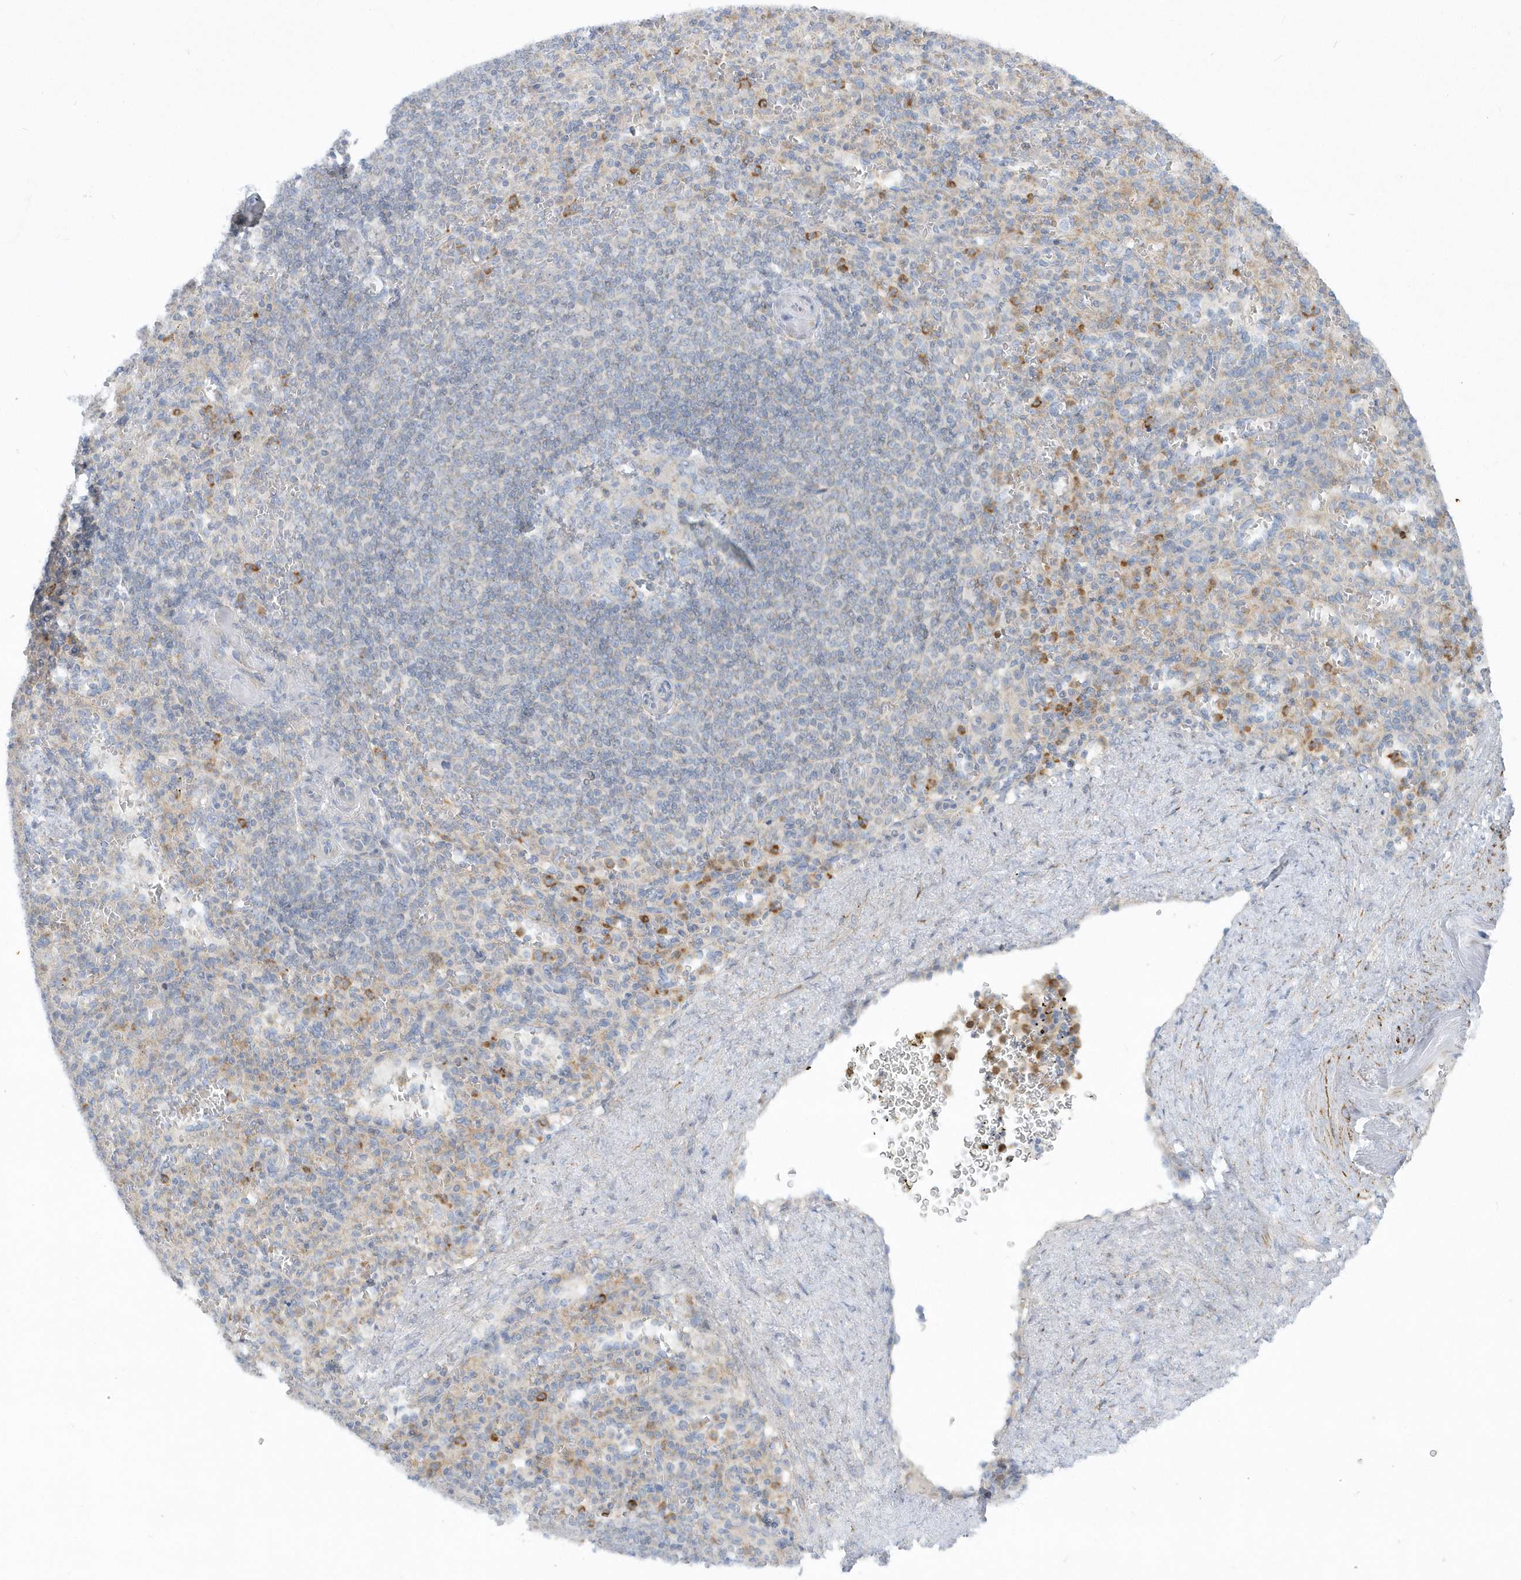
{"staining": {"intensity": "moderate", "quantity": "<25%", "location": "cytoplasmic/membranous"}, "tissue": "spleen", "cell_type": "Cells in red pulp", "image_type": "normal", "snomed": [{"axis": "morphology", "description": "Normal tissue, NOS"}, {"axis": "topography", "description": "Spleen"}], "caption": "This is an image of IHC staining of benign spleen, which shows moderate positivity in the cytoplasmic/membranous of cells in red pulp.", "gene": "DNAJC18", "patient": {"sex": "female", "age": 74}}